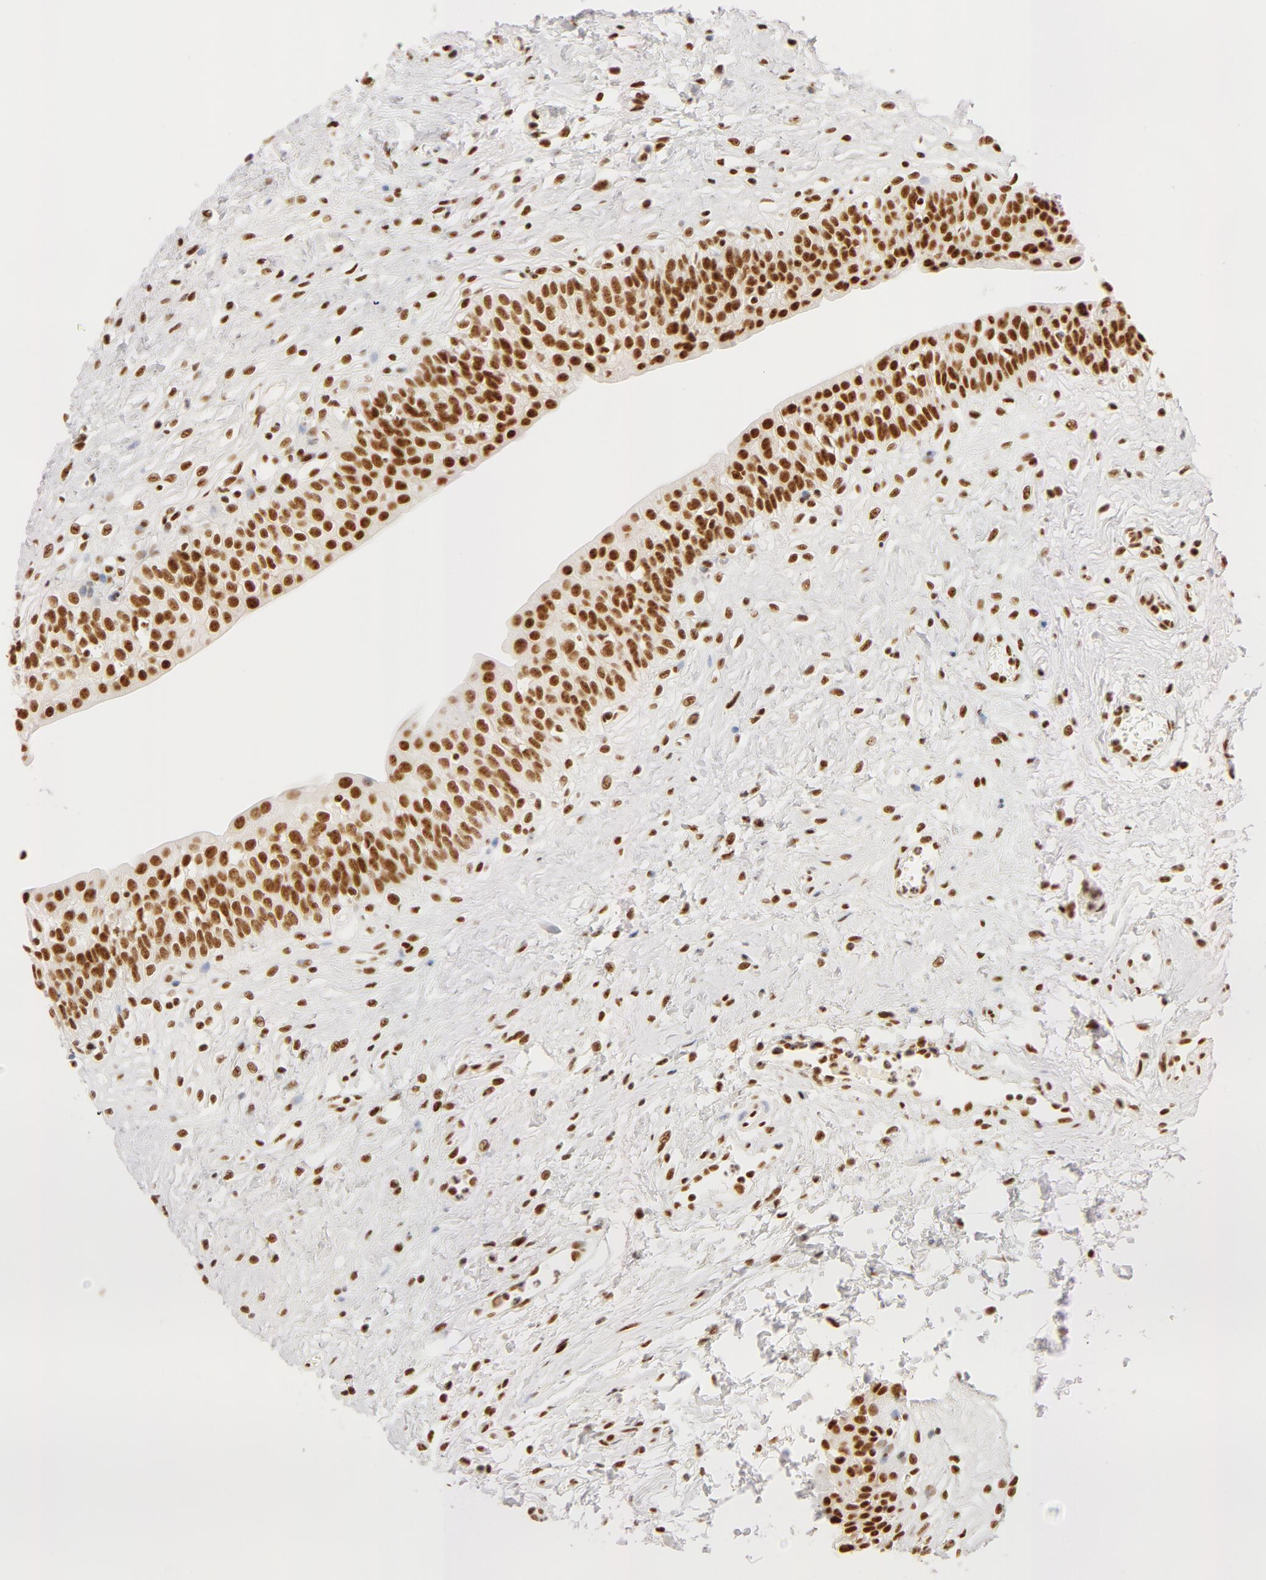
{"staining": {"intensity": "strong", "quantity": ">75%", "location": "nuclear"}, "tissue": "urinary bladder", "cell_type": "Urothelial cells", "image_type": "normal", "snomed": [{"axis": "morphology", "description": "Adenocarcinoma, NOS"}, {"axis": "topography", "description": "Urinary bladder"}], "caption": "This is an image of immunohistochemistry staining of unremarkable urinary bladder, which shows strong staining in the nuclear of urothelial cells.", "gene": "RBM39", "patient": {"sex": "male", "age": 61}}